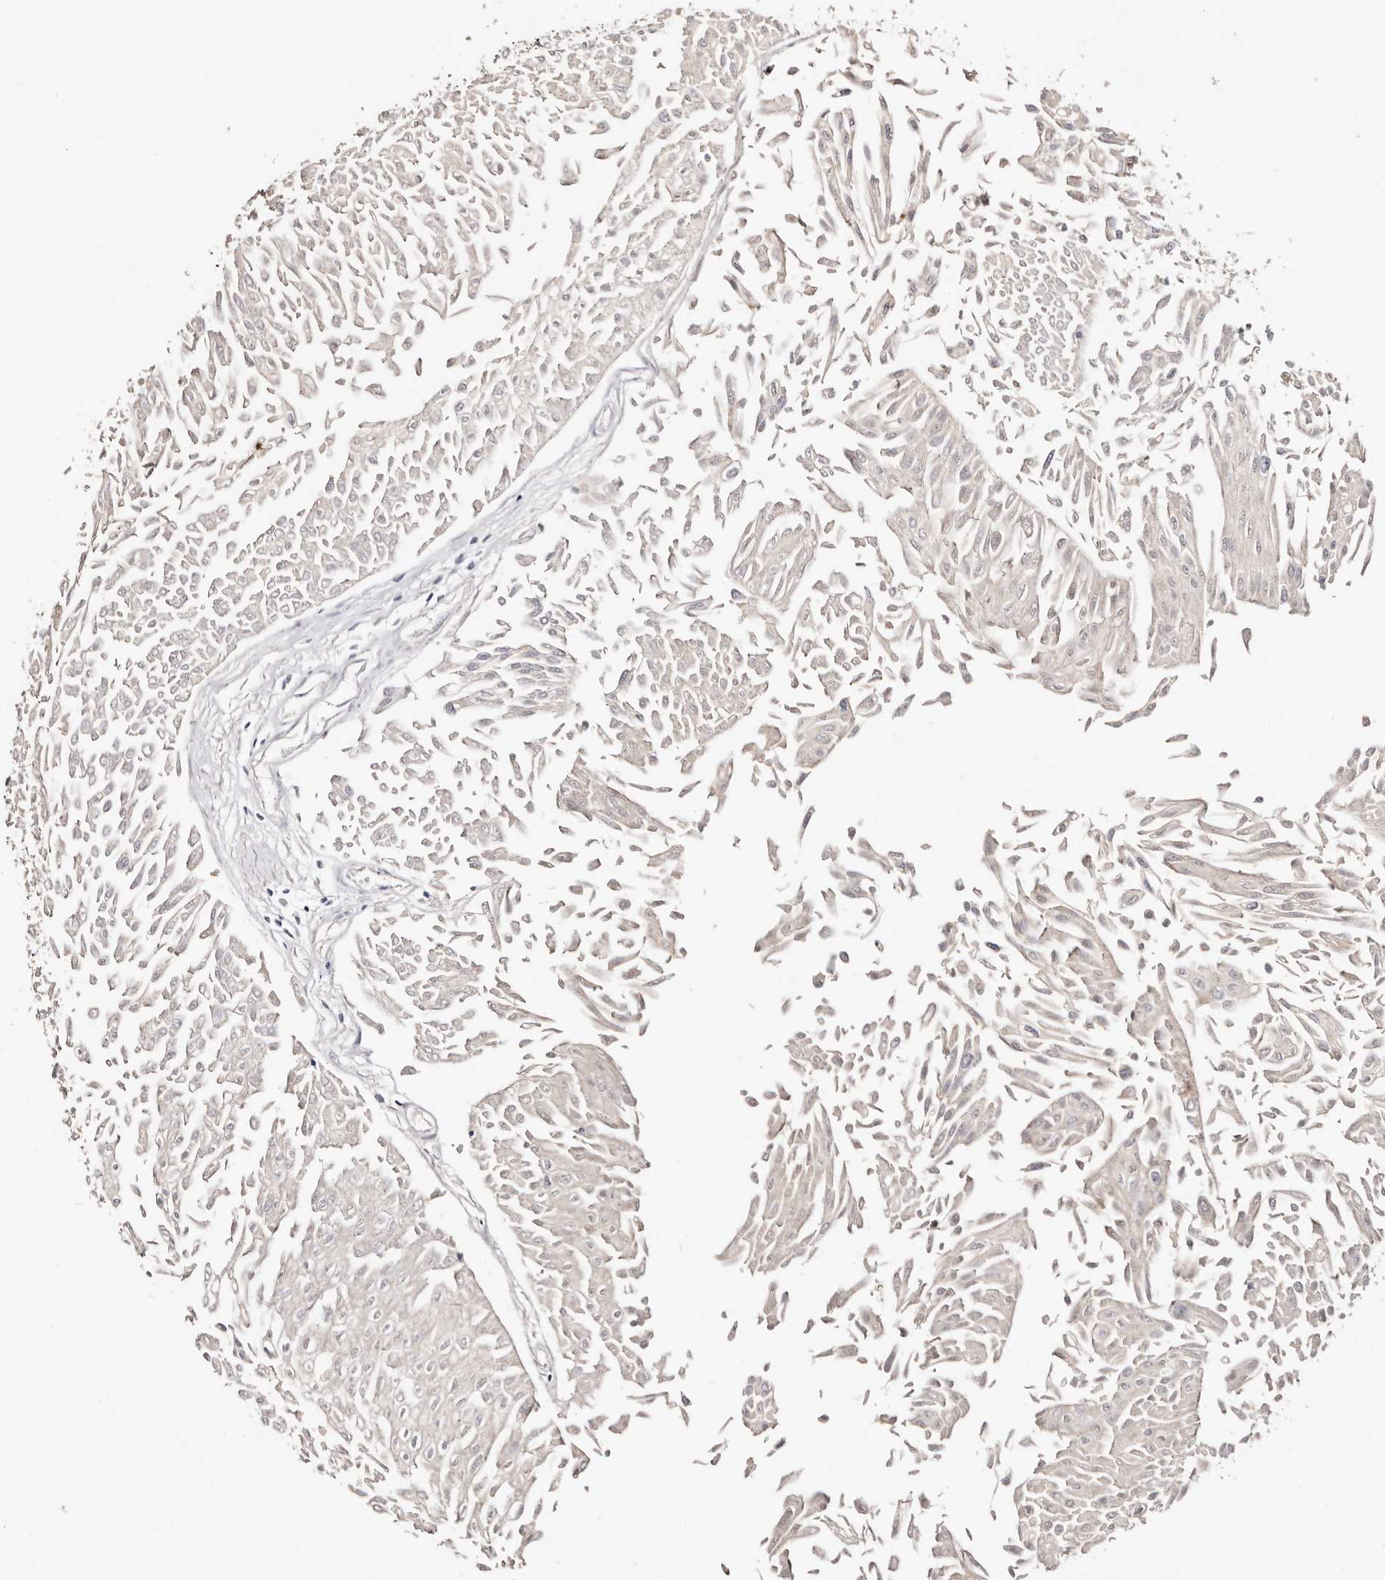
{"staining": {"intensity": "negative", "quantity": "none", "location": "none"}, "tissue": "urothelial cancer", "cell_type": "Tumor cells", "image_type": "cancer", "snomed": [{"axis": "morphology", "description": "Urothelial carcinoma, Low grade"}, {"axis": "topography", "description": "Urinary bladder"}], "caption": "Tumor cells are negative for brown protein staining in urothelial carcinoma (low-grade).", "gene": "IQGAP3", "patient": {"sex": "male", "age": 67}}